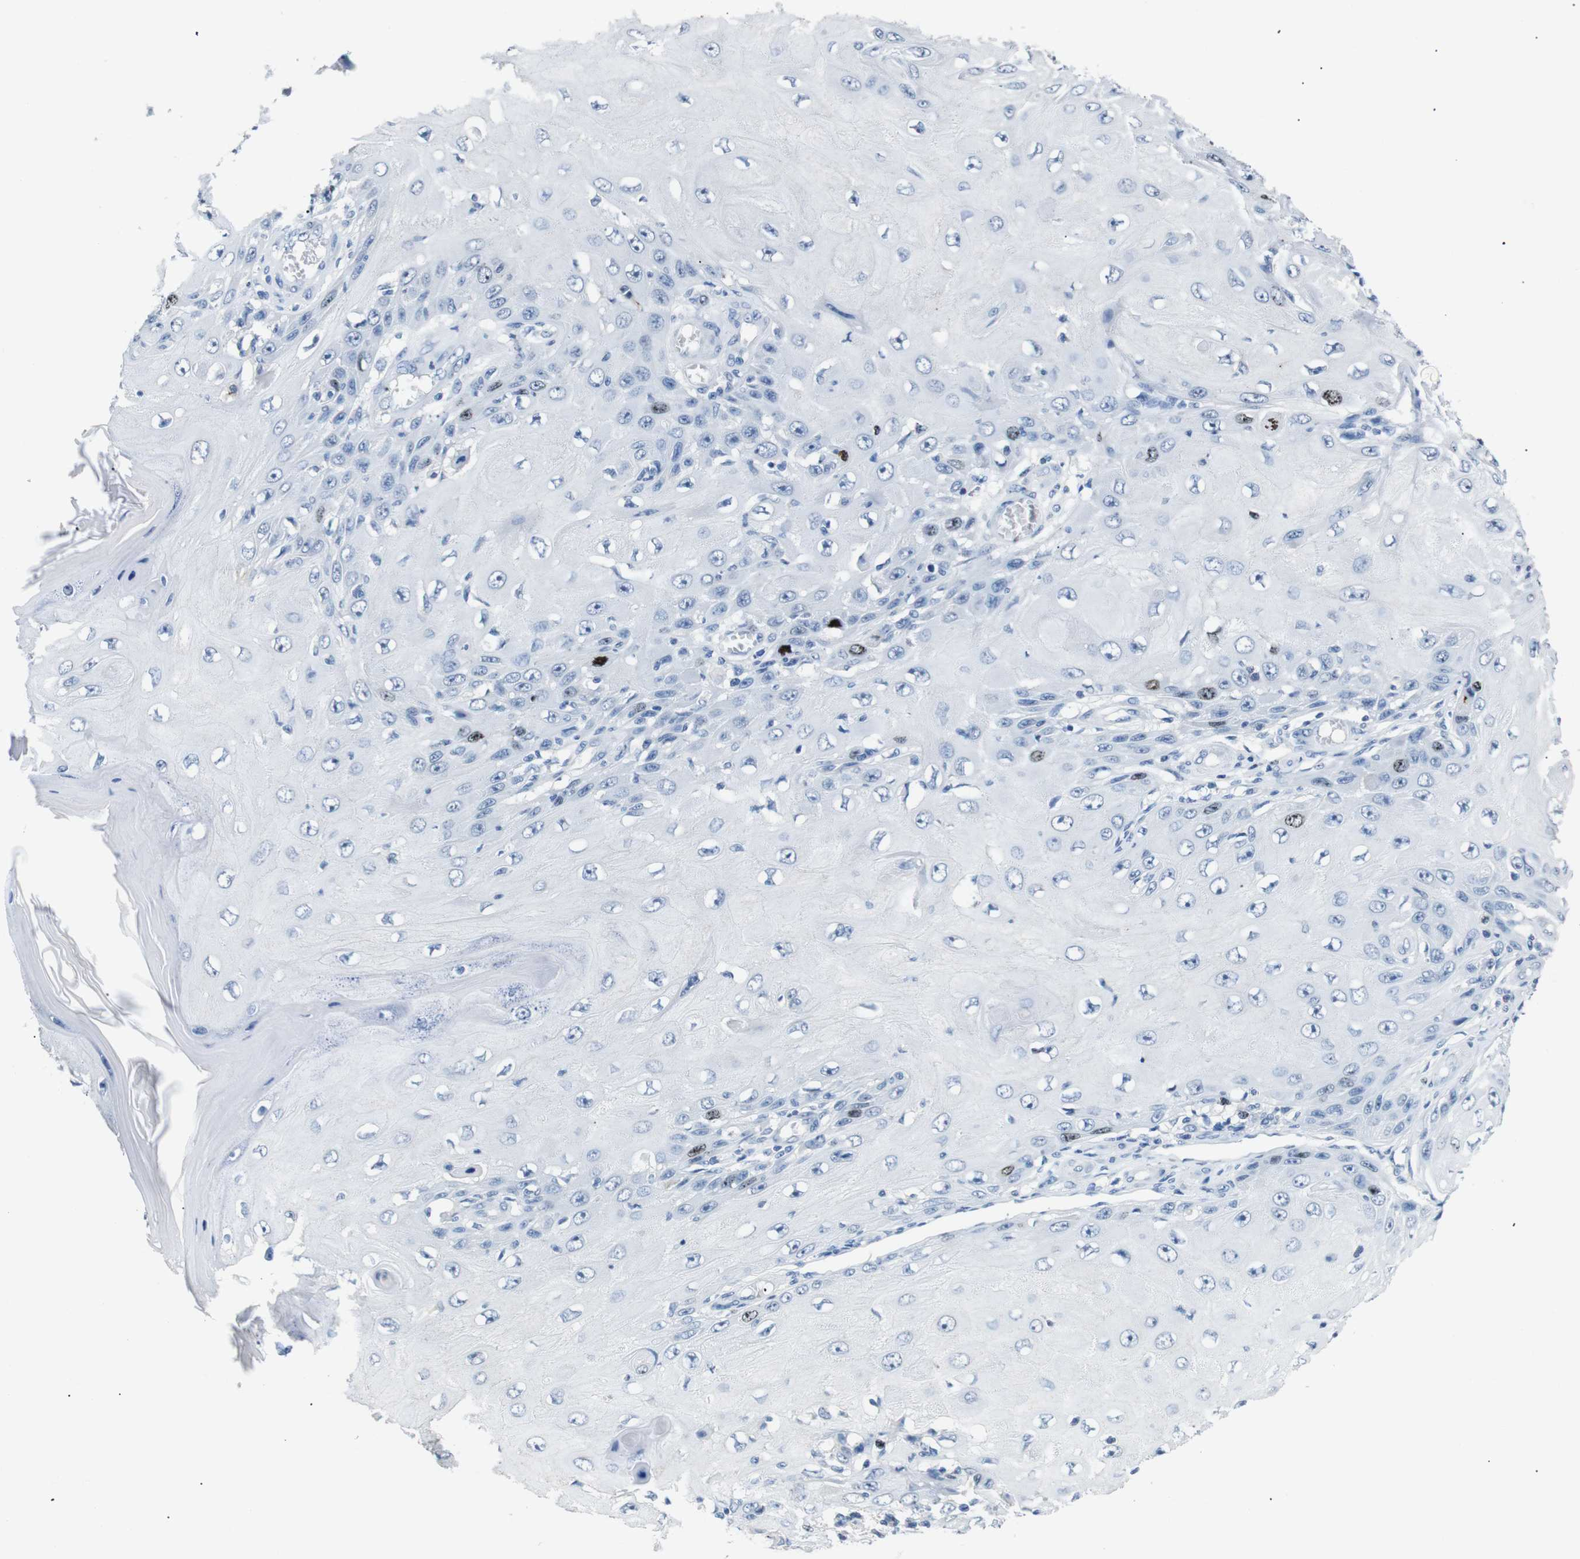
{"staining": {"intensity": "moderate", "quantity": "<25%", "location": "nuclear"}, "tissue": "skin cancer", "cell_type": "Tumor cells", "image_type": "cancer", "snomed": [{"axis": "morphology", "description": "Squamous cell carcinoma, NOS"}, {"axis": "topography", "description": "Skin"}], "caption": "Skin squamous cell carcinoma stained for a protein reveals moderate nuclear positivity in tumor cells.", "gene": "INCENP", "patient": {"sex": "female", "age": 73}}